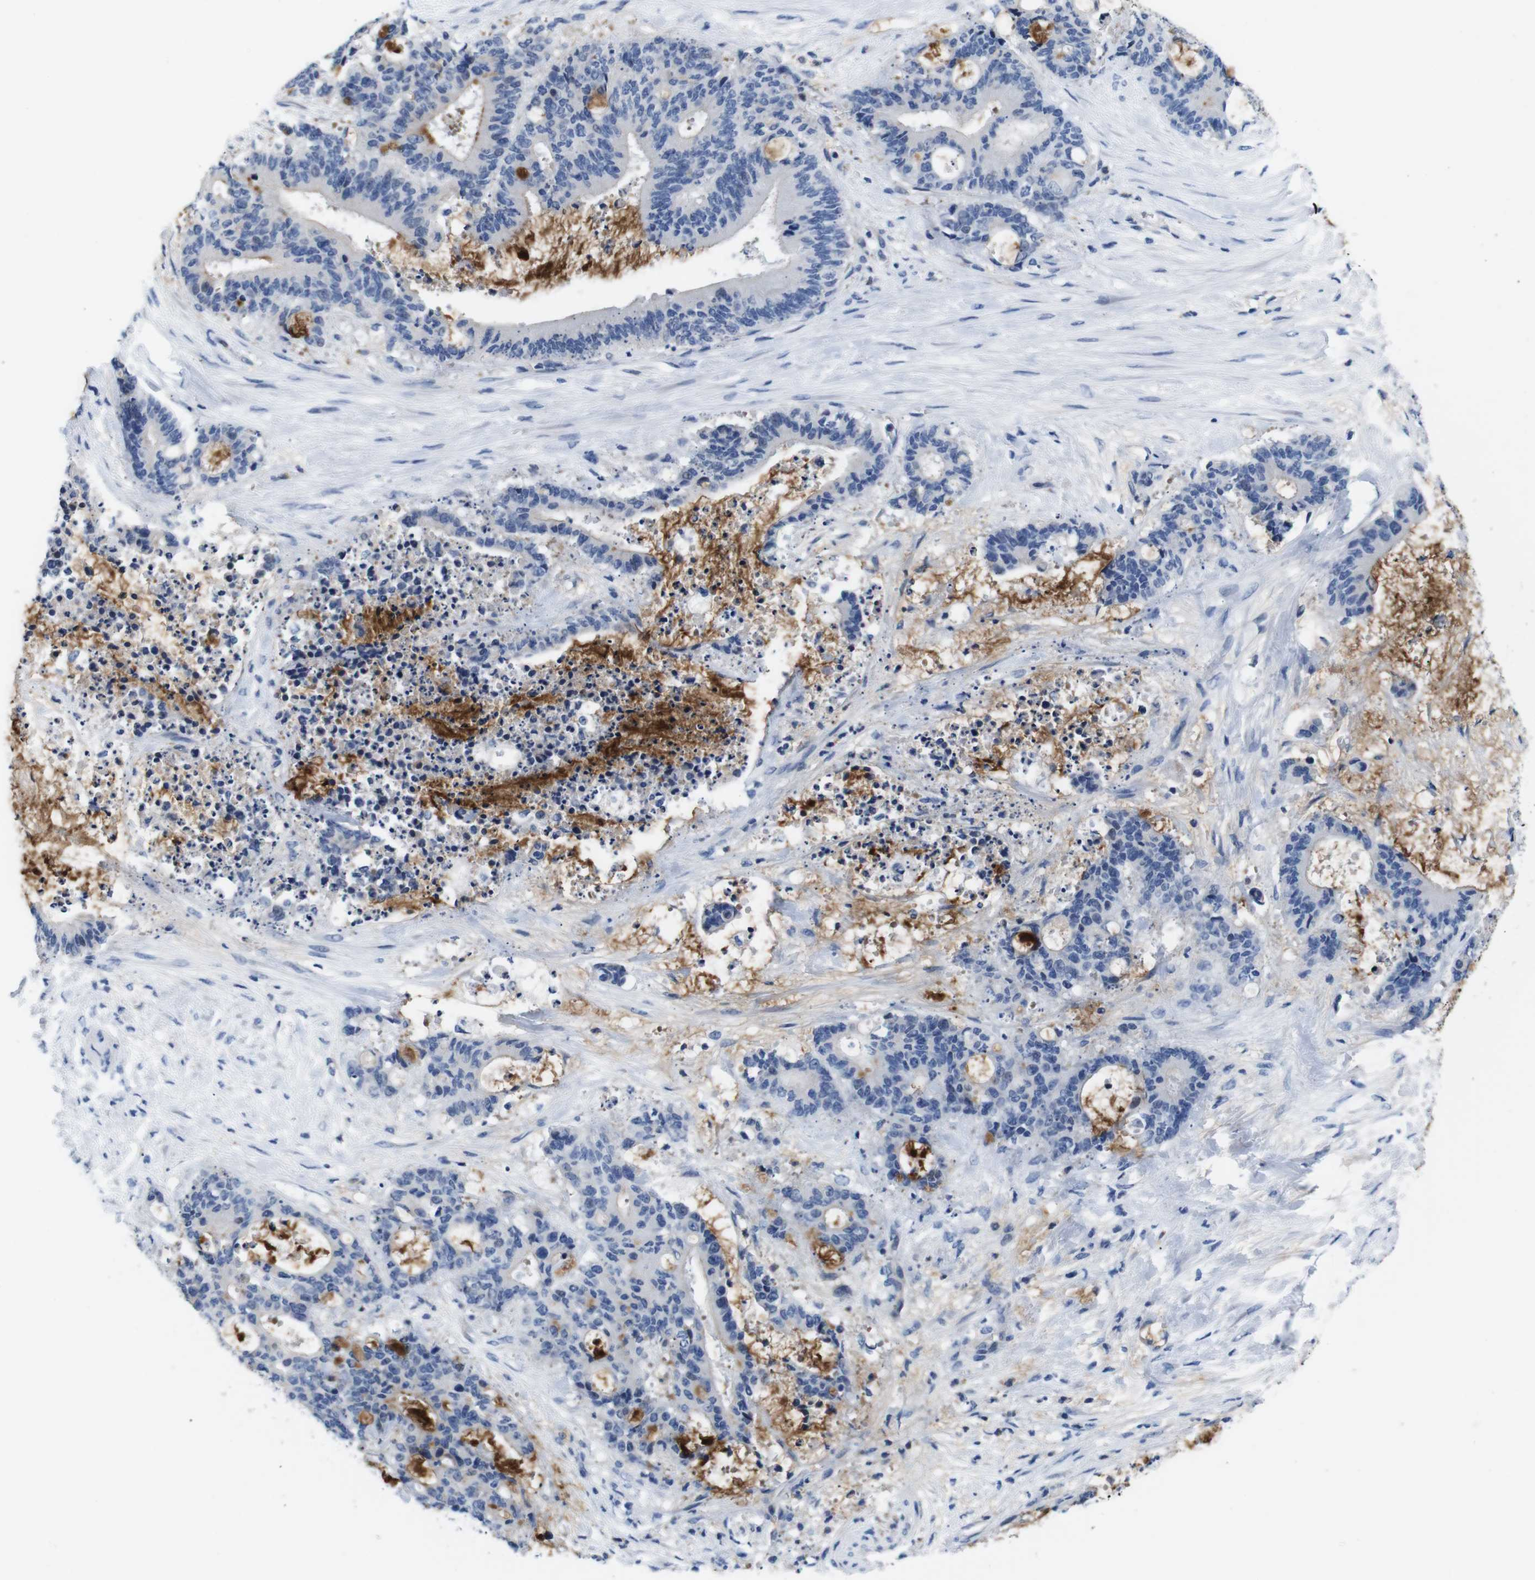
{"staining": {"intensity": "negative", "quantity": "none", "location": "none"}, "tissue": "liver cancer", "cell_type": "Tumor cells", "image_type": "cancer", "snomed": [{"axis": "morphology", "description": "Normal tissue, NOS"}, {"axis": "morphology", "description": "Cholangiocarcinoma"}, {"axis": "topography", "description": "Liver"}, {"axis": "topography", "description": "Peripheral nerve tissue"}], "caption": "Human liver cholangiocarcinoma stained for a protein using immunohistochemistry (IHC) reveals no positivity in tumor cells.", "gene": "C1RL", "patient": {"sex": "female", "age": 73}}